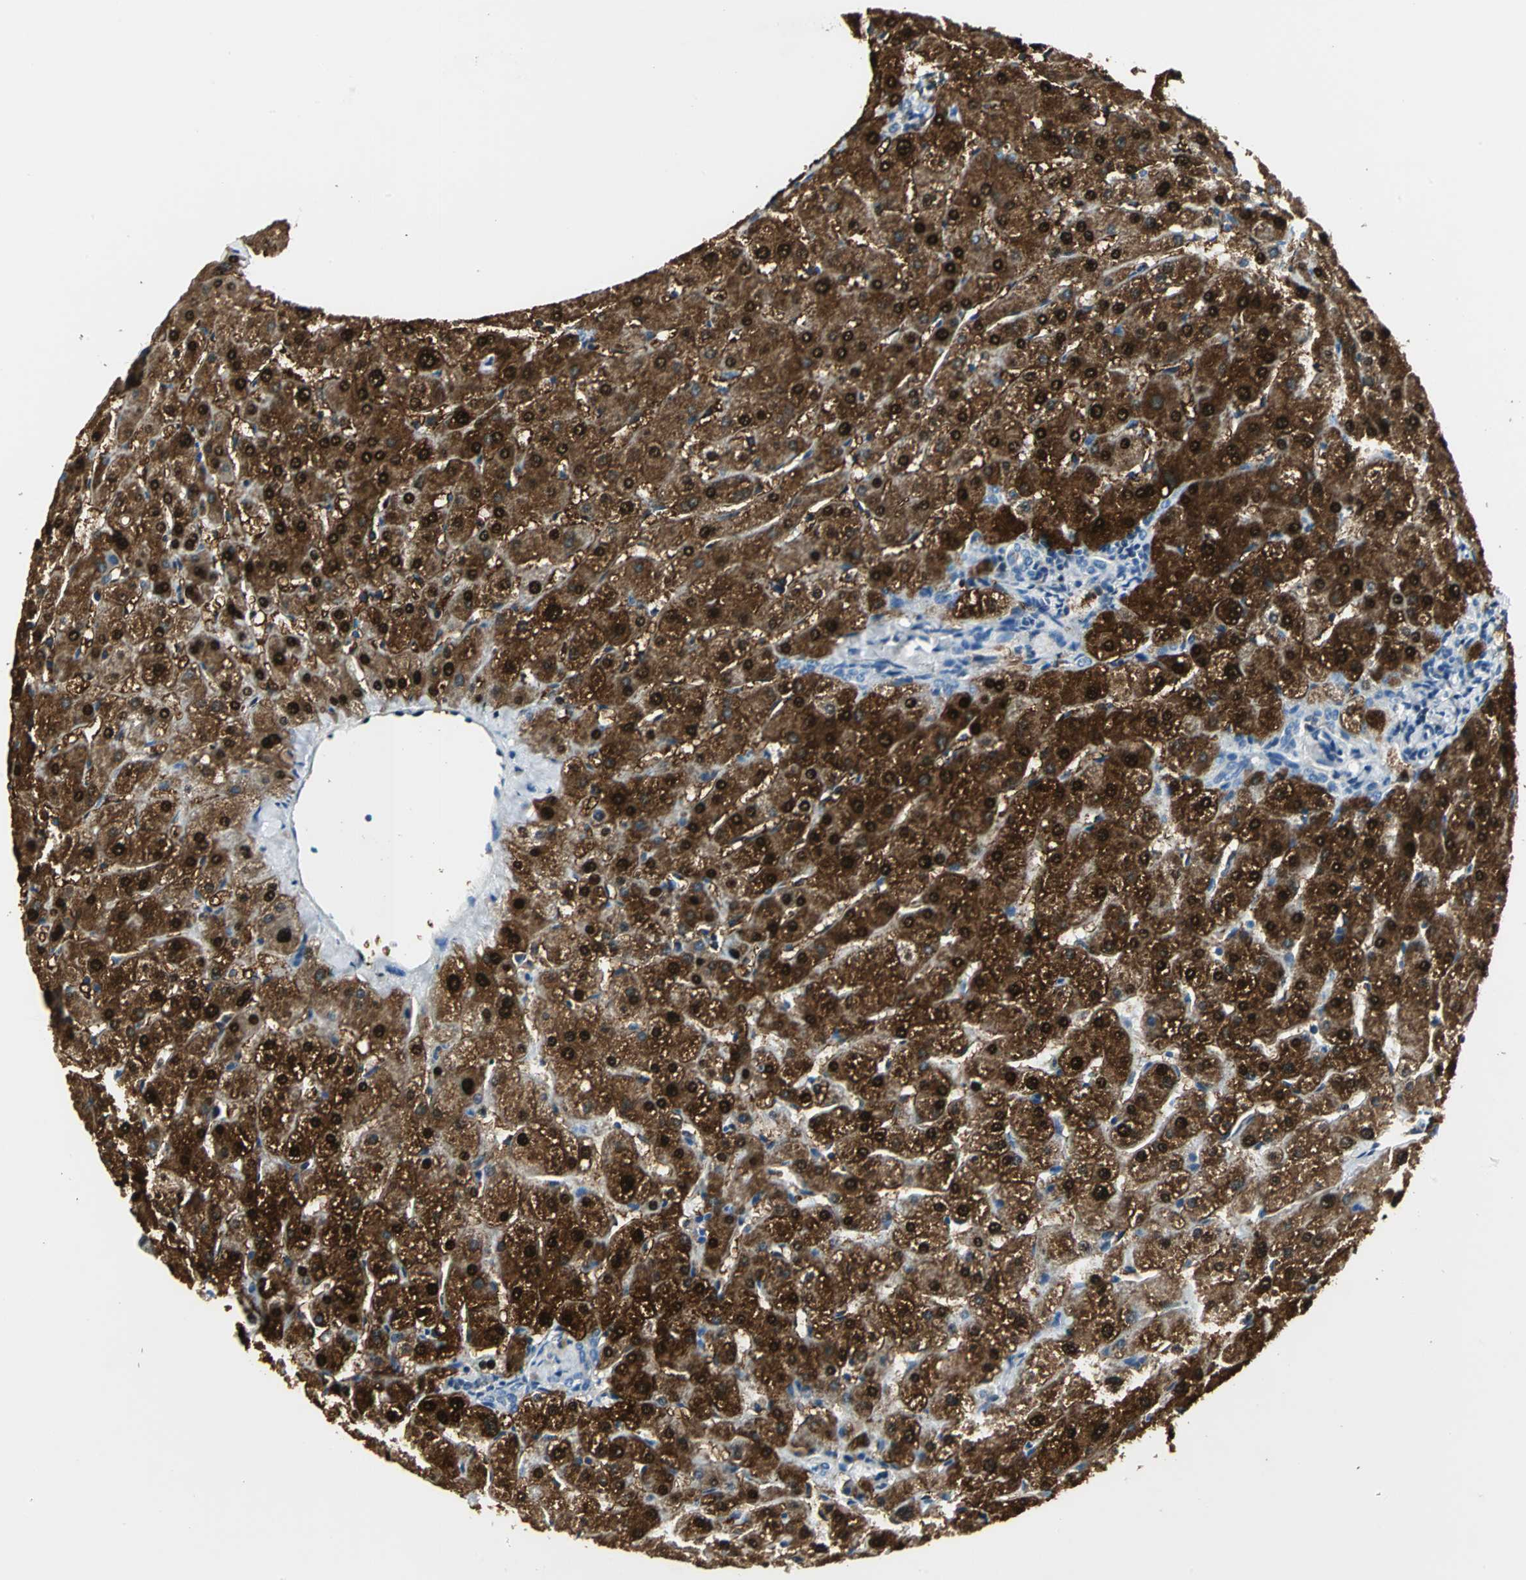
{"staining": {"intensity": "negative", "quantity": "none", "location": "none"}, "tissue": "liver", "cell_type": "Cholangiocytes", "image_type": "normal", "snomed": [{"axis": "morphology", "description": "Normal tissue, NOS"}, {"axis": "topography", "description": "Liver"}], "caption": "This is an IHC image of benign liver. There is no positivity in cholangiocytes.", "gene": "RIPOR1", "patient": {"sex": "male", "age": 67}}